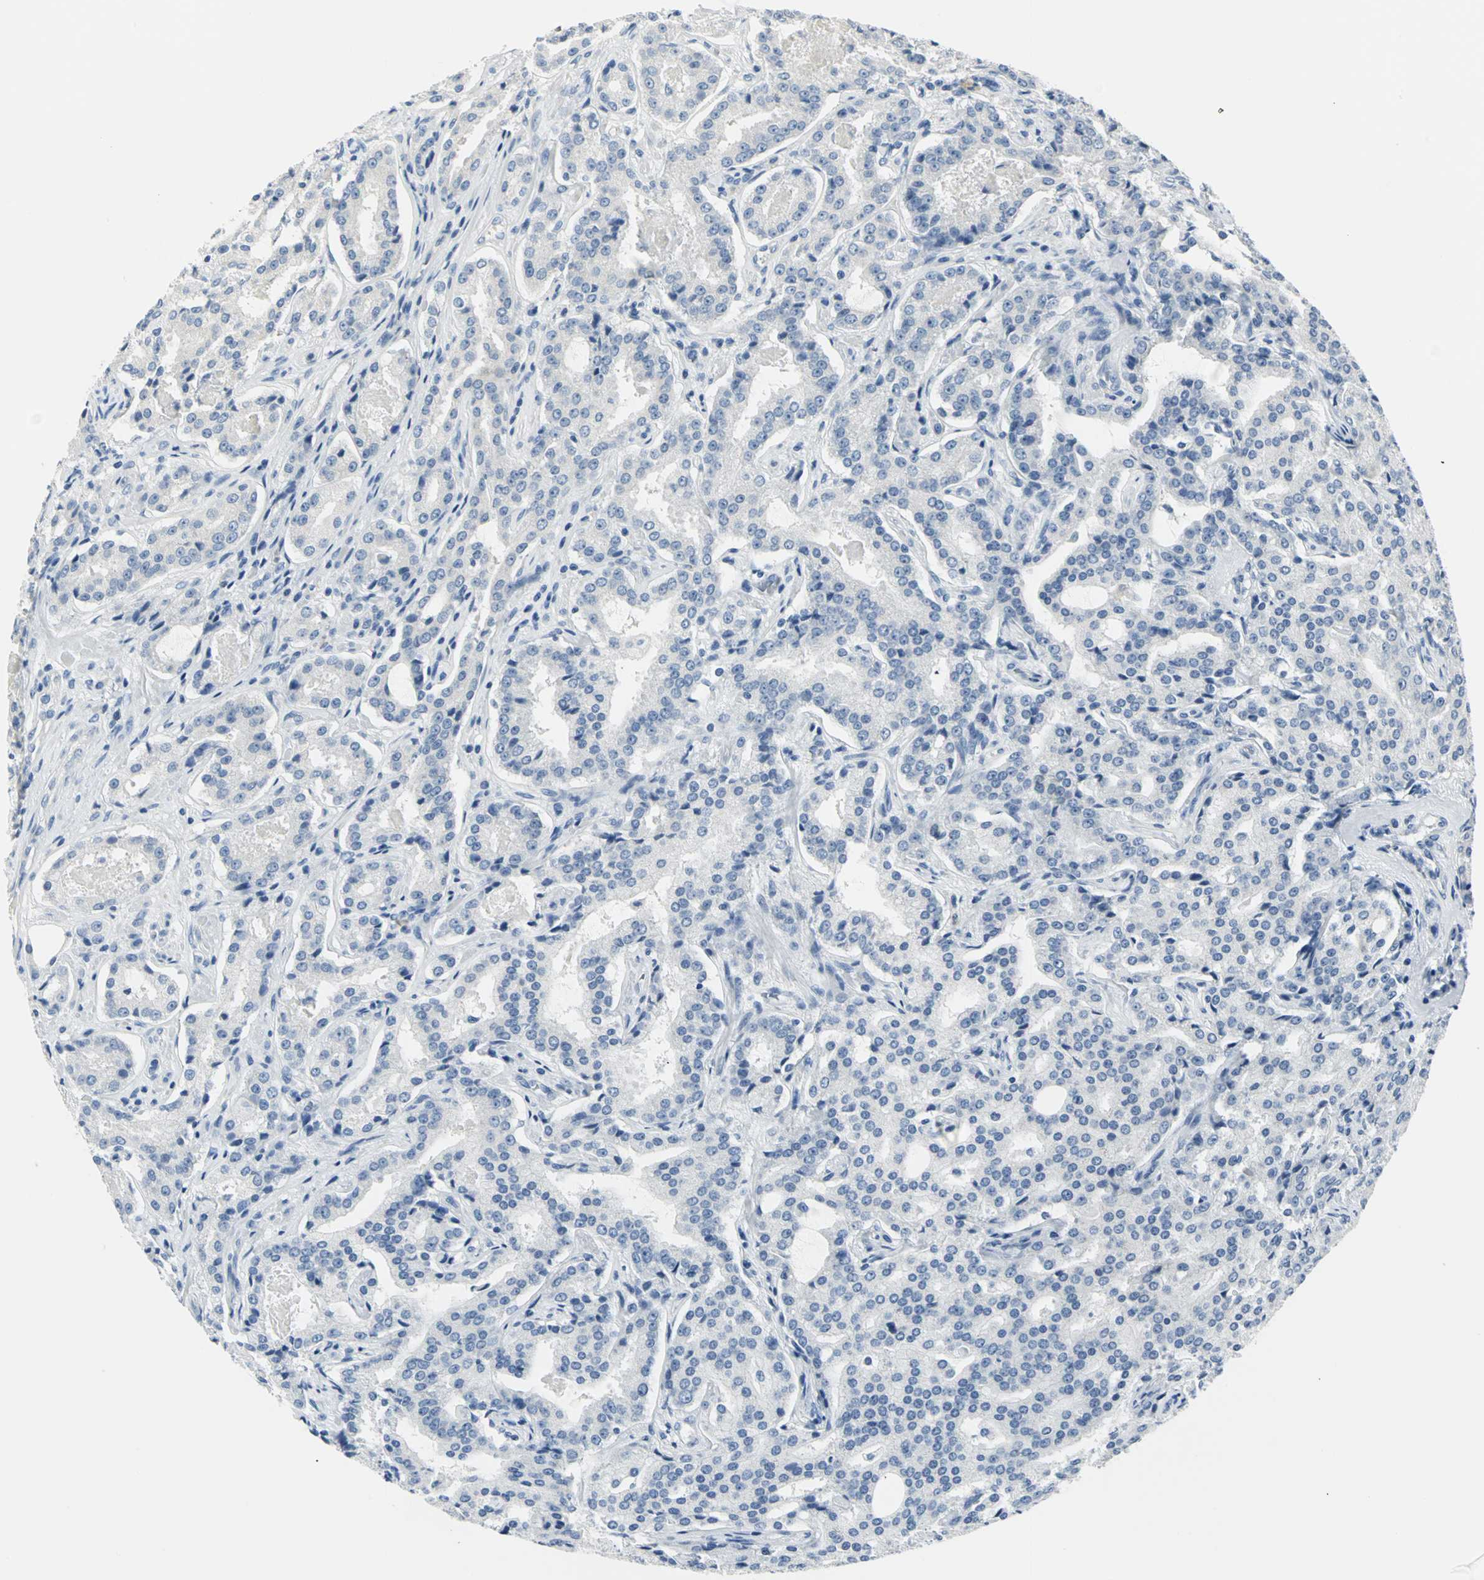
{"staining": {"intensity": "negative", "quantity": "none", "location": "none"}, "tissue": "prostate cancer", "cell_type": "Tumor cells", "image_type": "cancer", "snomed": [{"axis": "morphology", "description": "Adenocarcinoma, High grade"}, {"axis": "topography", "description": "Prostate"}], "caption": "Tumor cells are negative for brown protein staining in prostate adenocarcinoma (high-grade). Nuclei are stained in blue.", "gene": "RIPOR1", "patient": {"sex": "male", "age": 72}}